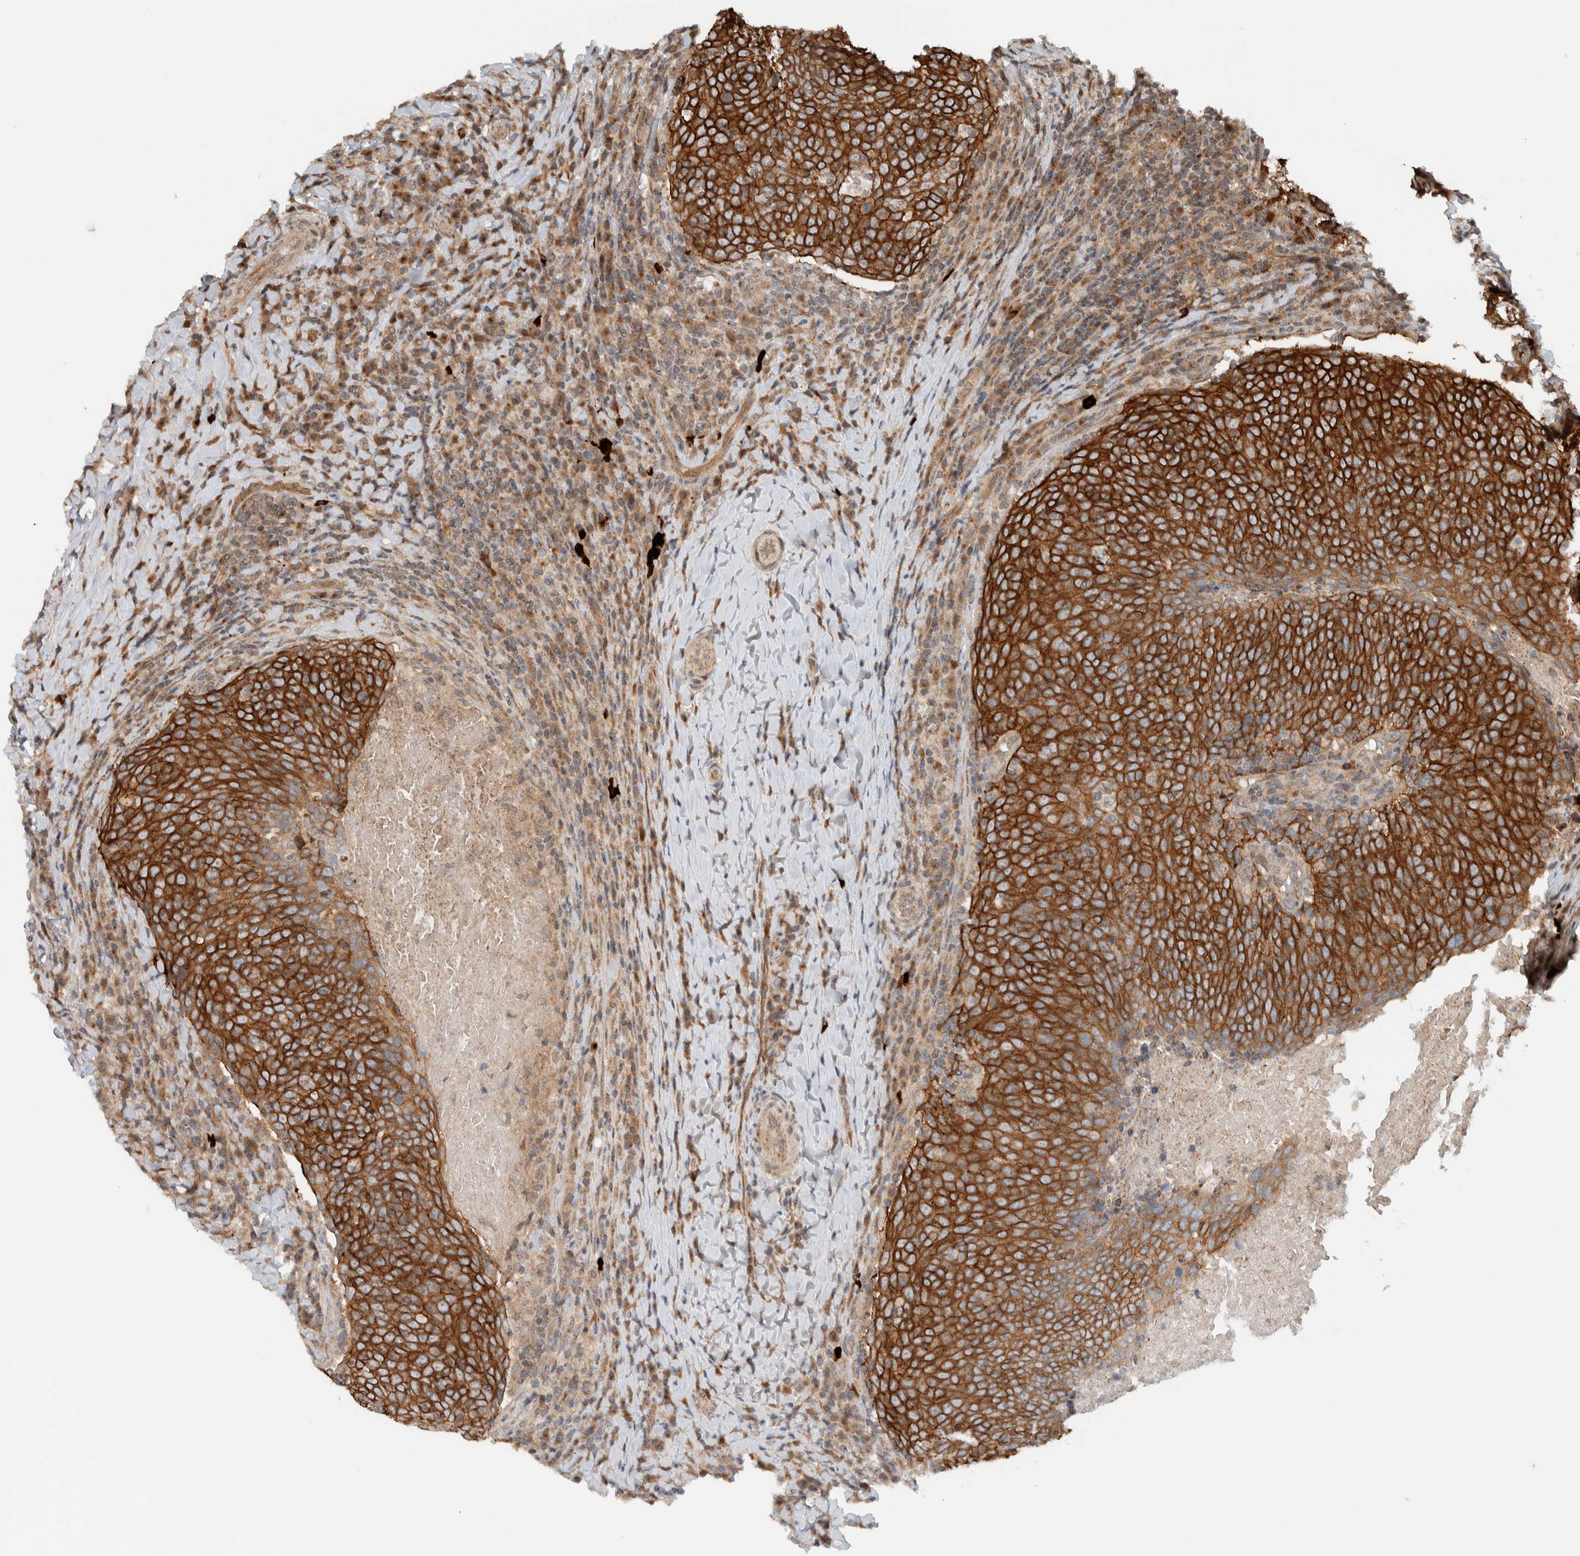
{"staining": {"intensity": "strong", "quantity": ">75%", "location": "cytoplasmic/membranous"}, "tissue": "head and neck cancer", "cell_type": "Tumor cells", "image_type": "cancer", "snomed": [{"axis": "morphology", "description": "Squamous cell carcinoma, NOS"}, {"axis": "morphology", "description": "Squamous cell carcinoma, metastatic, NOS"}, {"axis": "topography", "description": "Lymph node"}, {"axis": "topography", "description": "Head-Neck"}], "caption": "Head and neck cancer (squamous cell carcinoma) stained with a brown dye reveals strong cytoplasmic/membranous positive staining in approximately >75% of tumor cells.", "gene": "KLHL6", "patient": {"sex": "male", "age": 62}}